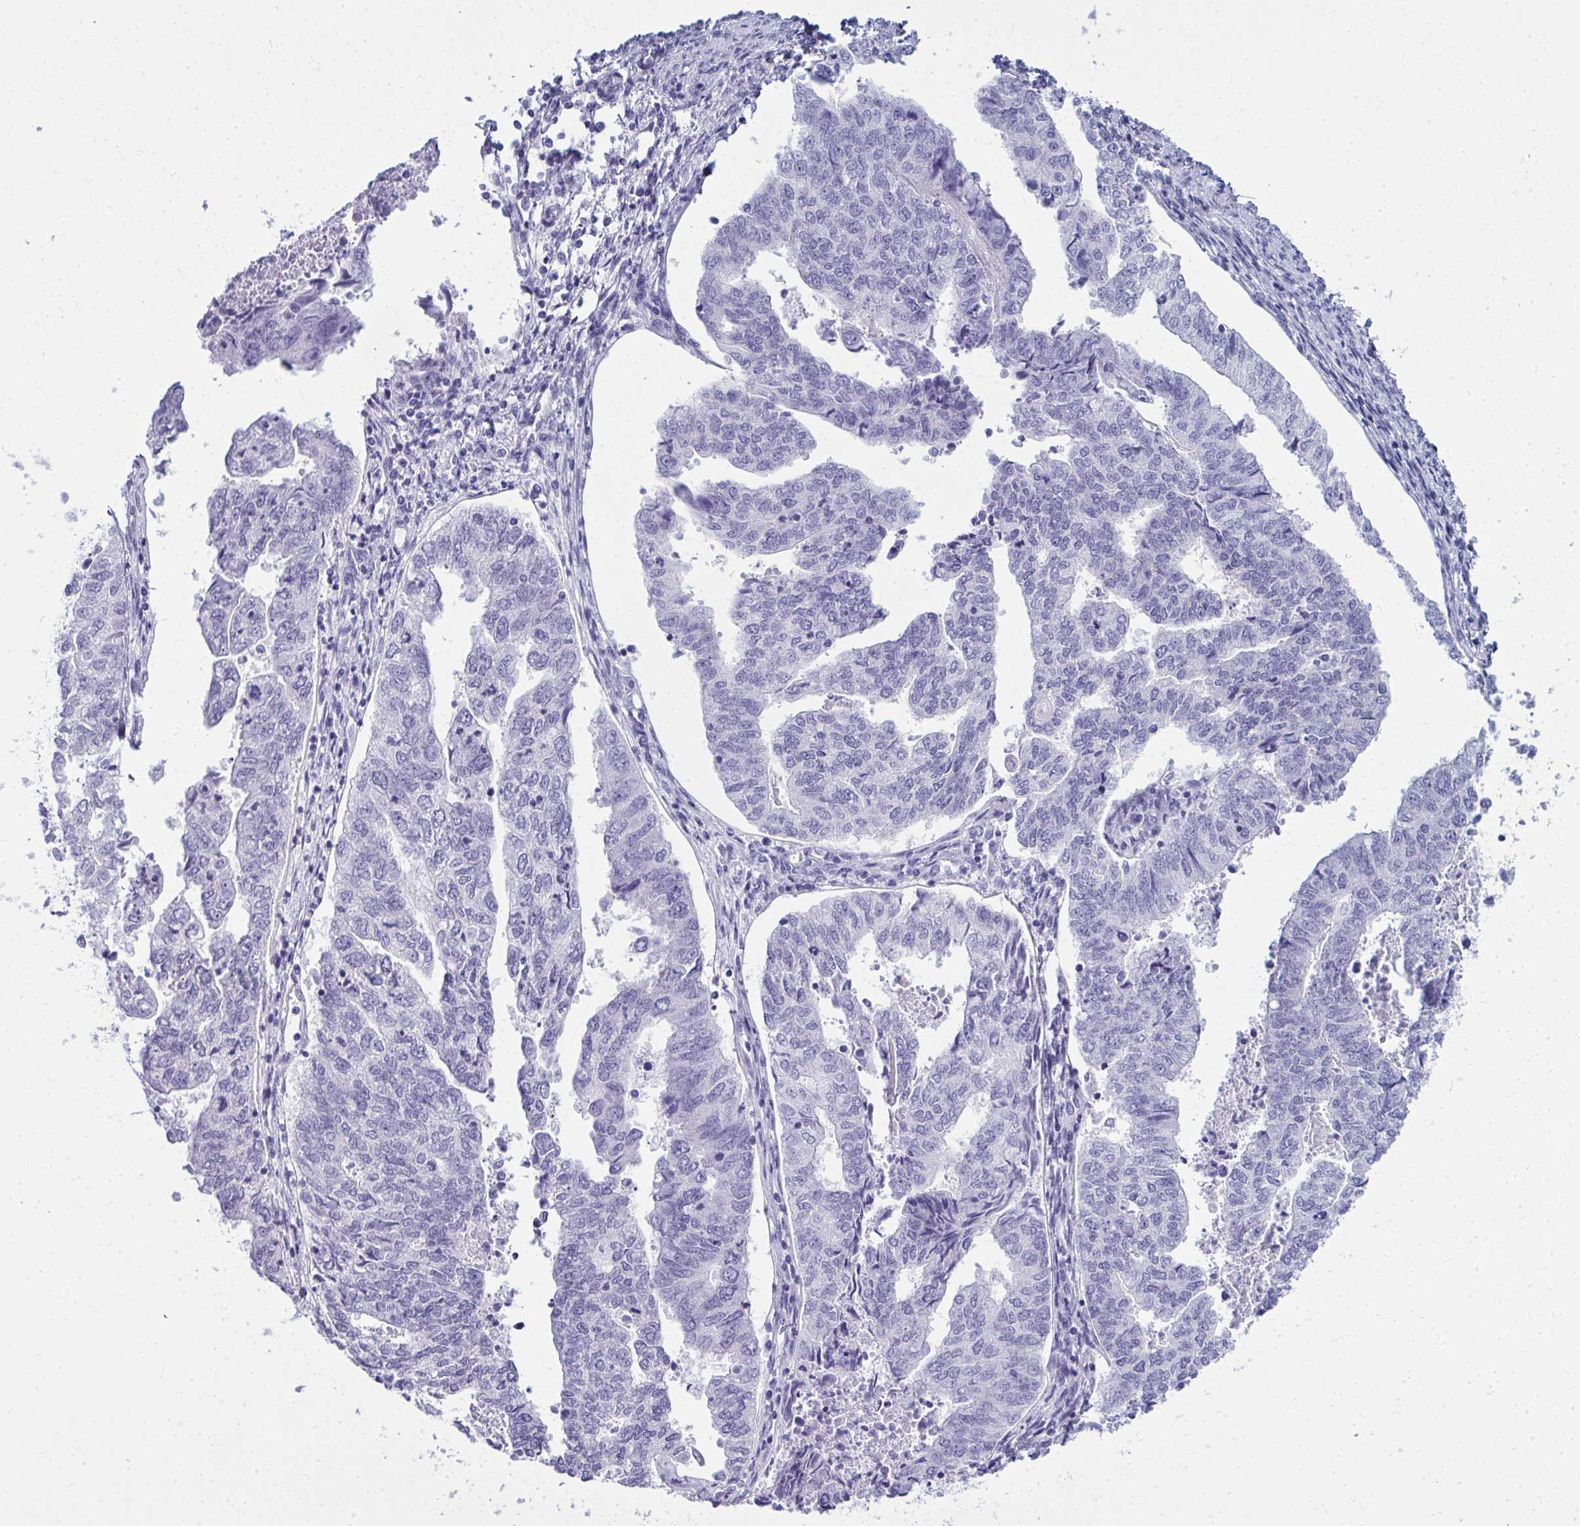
{"staining": {"intensity": "negative", "quantity": "none", "location": "none"}, "tissue": "endometrial cancer", "cell_type": "Tumor cells", "image_type": "cancer", "snomed": [{"axis": "morphology", "description": "Adenocarcinoma, NOS"}, {"axis": "topography", "description": "Endometrium"}], "caption": "Immunohistochemistry image of human endometrial cancer (adenocarcinoma) stained for a protein (brown), which shows no positivity in tumor cells.", "gene": "QDPR", "patient": {"sex": "female", "age": 73}}